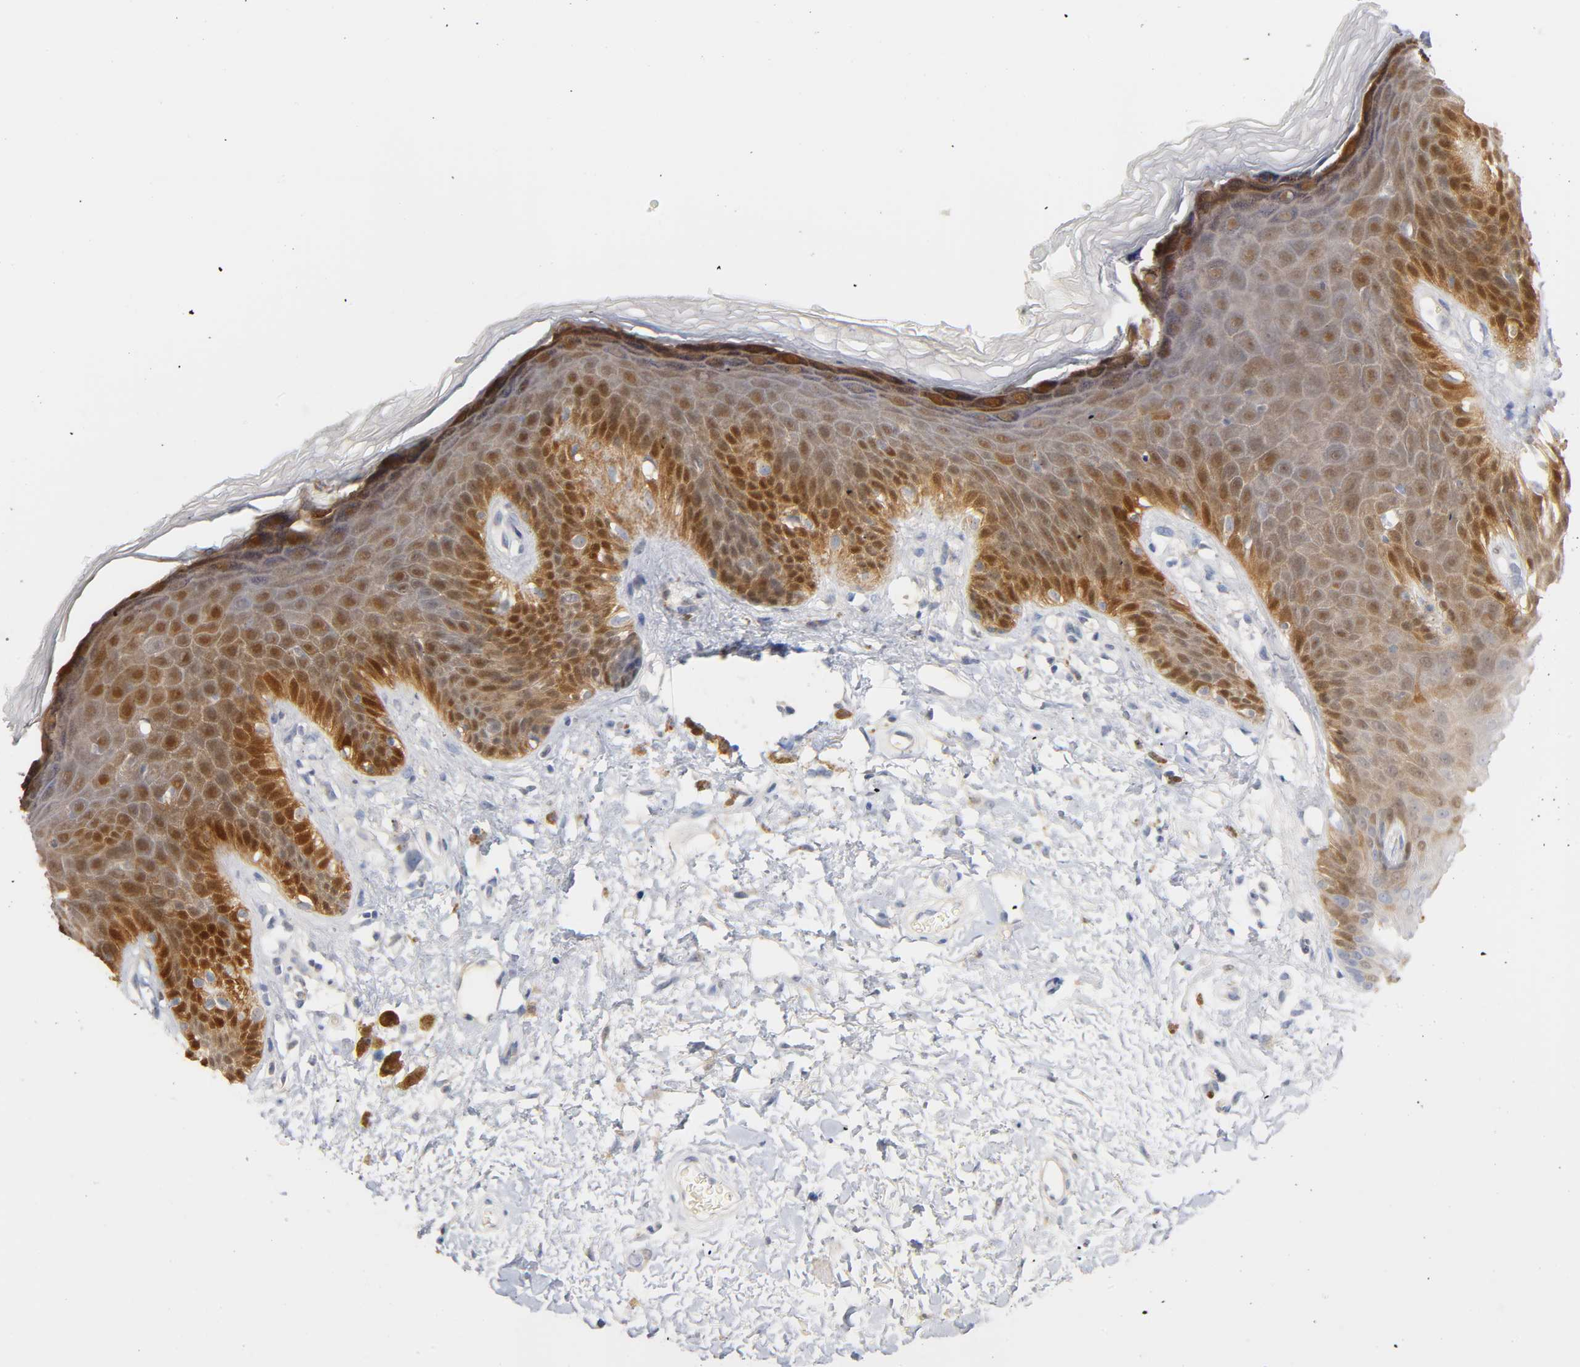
{"staining": {"intensity": "moderate", "quantity": "25%-75%", "location": "cytoplasmic/membranous,nuclear"}, "tissue": "skin", "cell_type": "Epidermal cells", "image_type": "normal", "snomed": [{"axis": "morphology", "description": "Normal tissue, NOS"}, {"axis": "topography", "description": "Anal"}], "caption": "Skin stained with DAB (3,3'-diaminobenzidine) IHC shows medium levels of moderate cytoplasmic/membranous,nuclear staining in about 25%-75% of epidermal cells.", "gene": "IL18", "patient": {"sex": "female", "age": 46}}